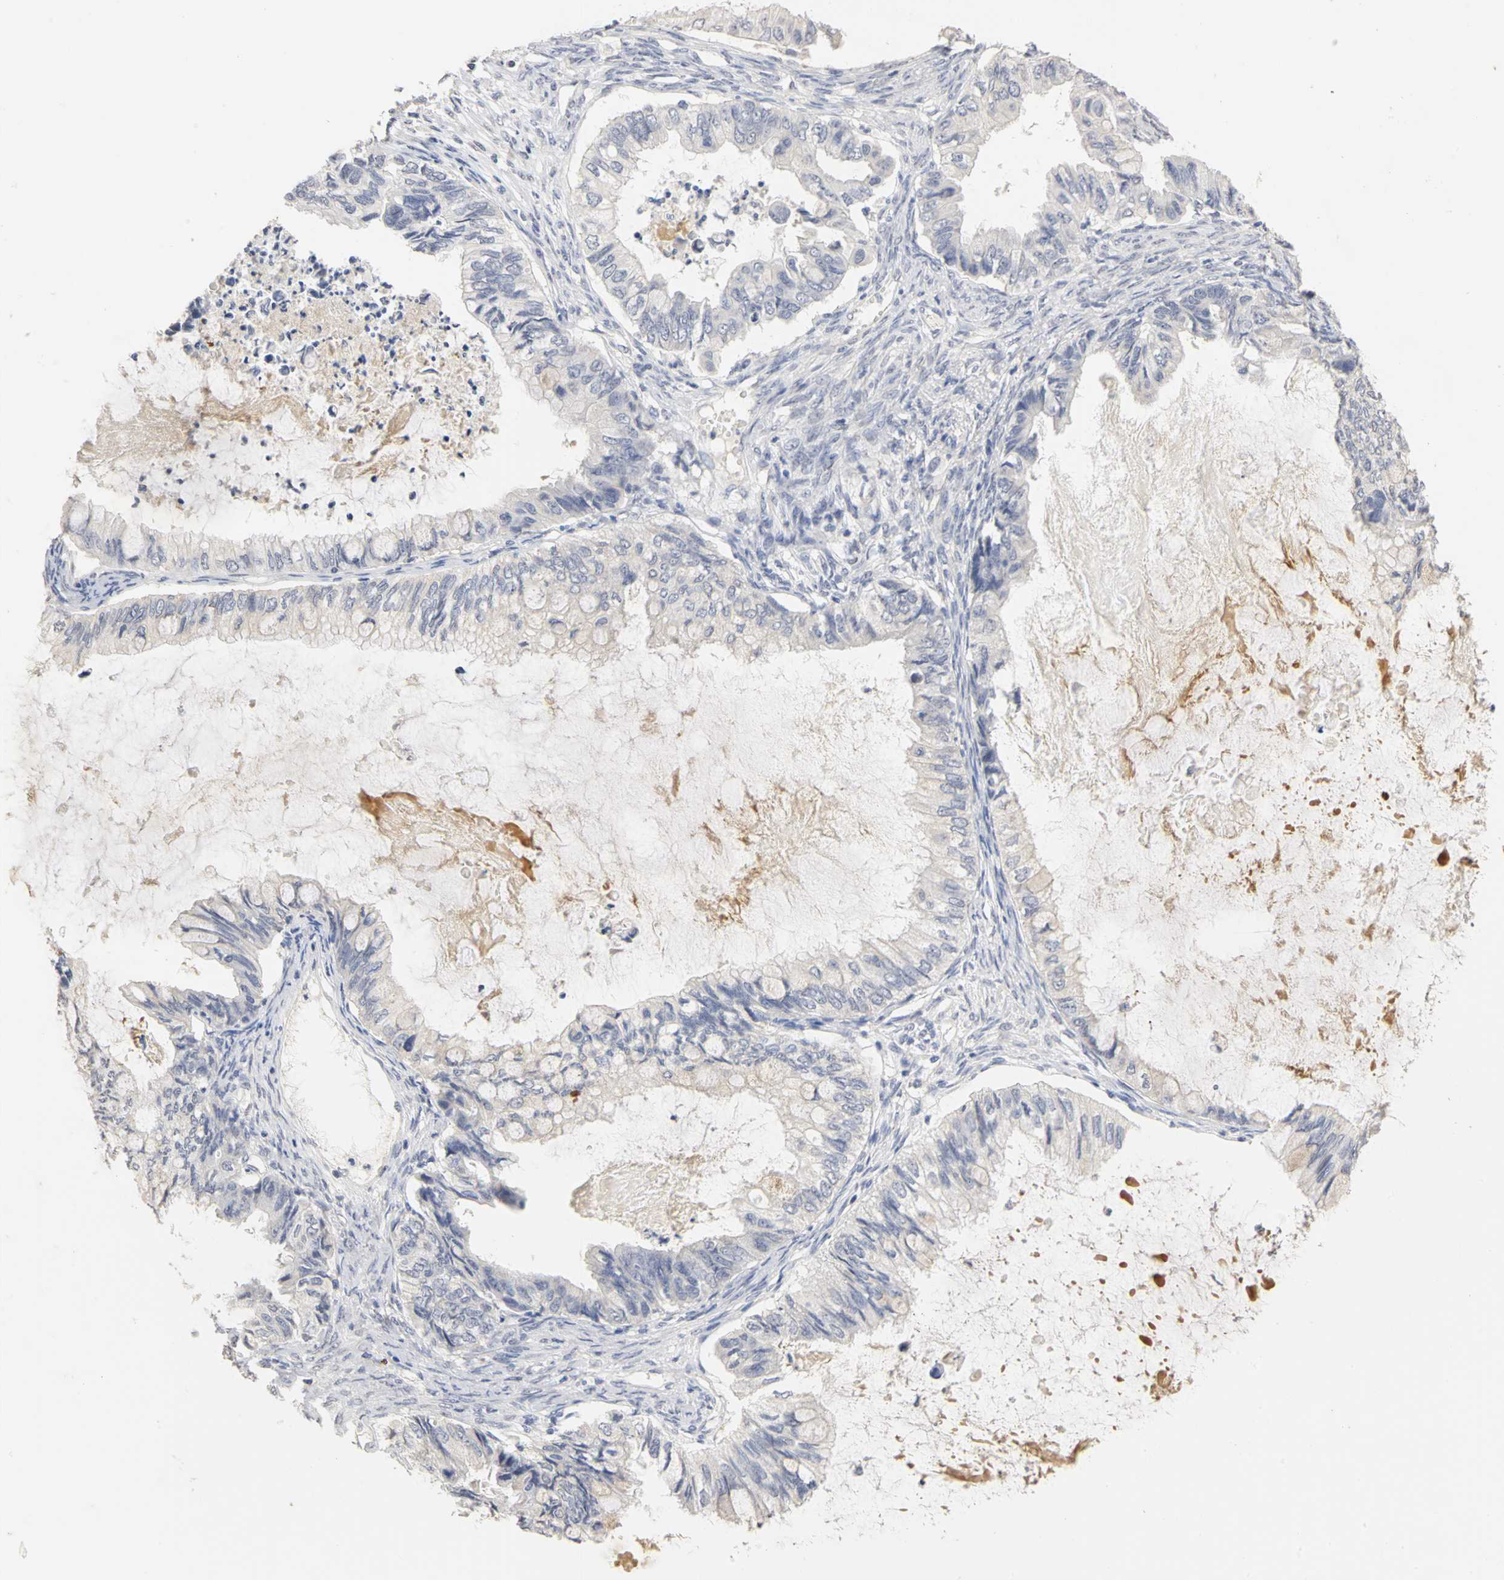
{"staining": {"intensity": "weak", "quantity": "<25%", "location": "cytoplasmic/membranous"}, "tissue": "ovarian cancer", "cell_type": "Tumor cells", "image_type": "cancer", "snomed": [{"axis": "morphology", "description": "Cystadenocarcinoma, mucinous, NOS"}, {"axis": "topography", "description": "Ovary"}], "caption": "The immunohistochemistry (IHC) photomicrograph has no significant positivity in tumor cells of ovarian cancer tissue. (DAB immunohistochemistry (IHC), high magnification).", "gene": "PGR", "patient": {"sex": "female", "age": 80}}